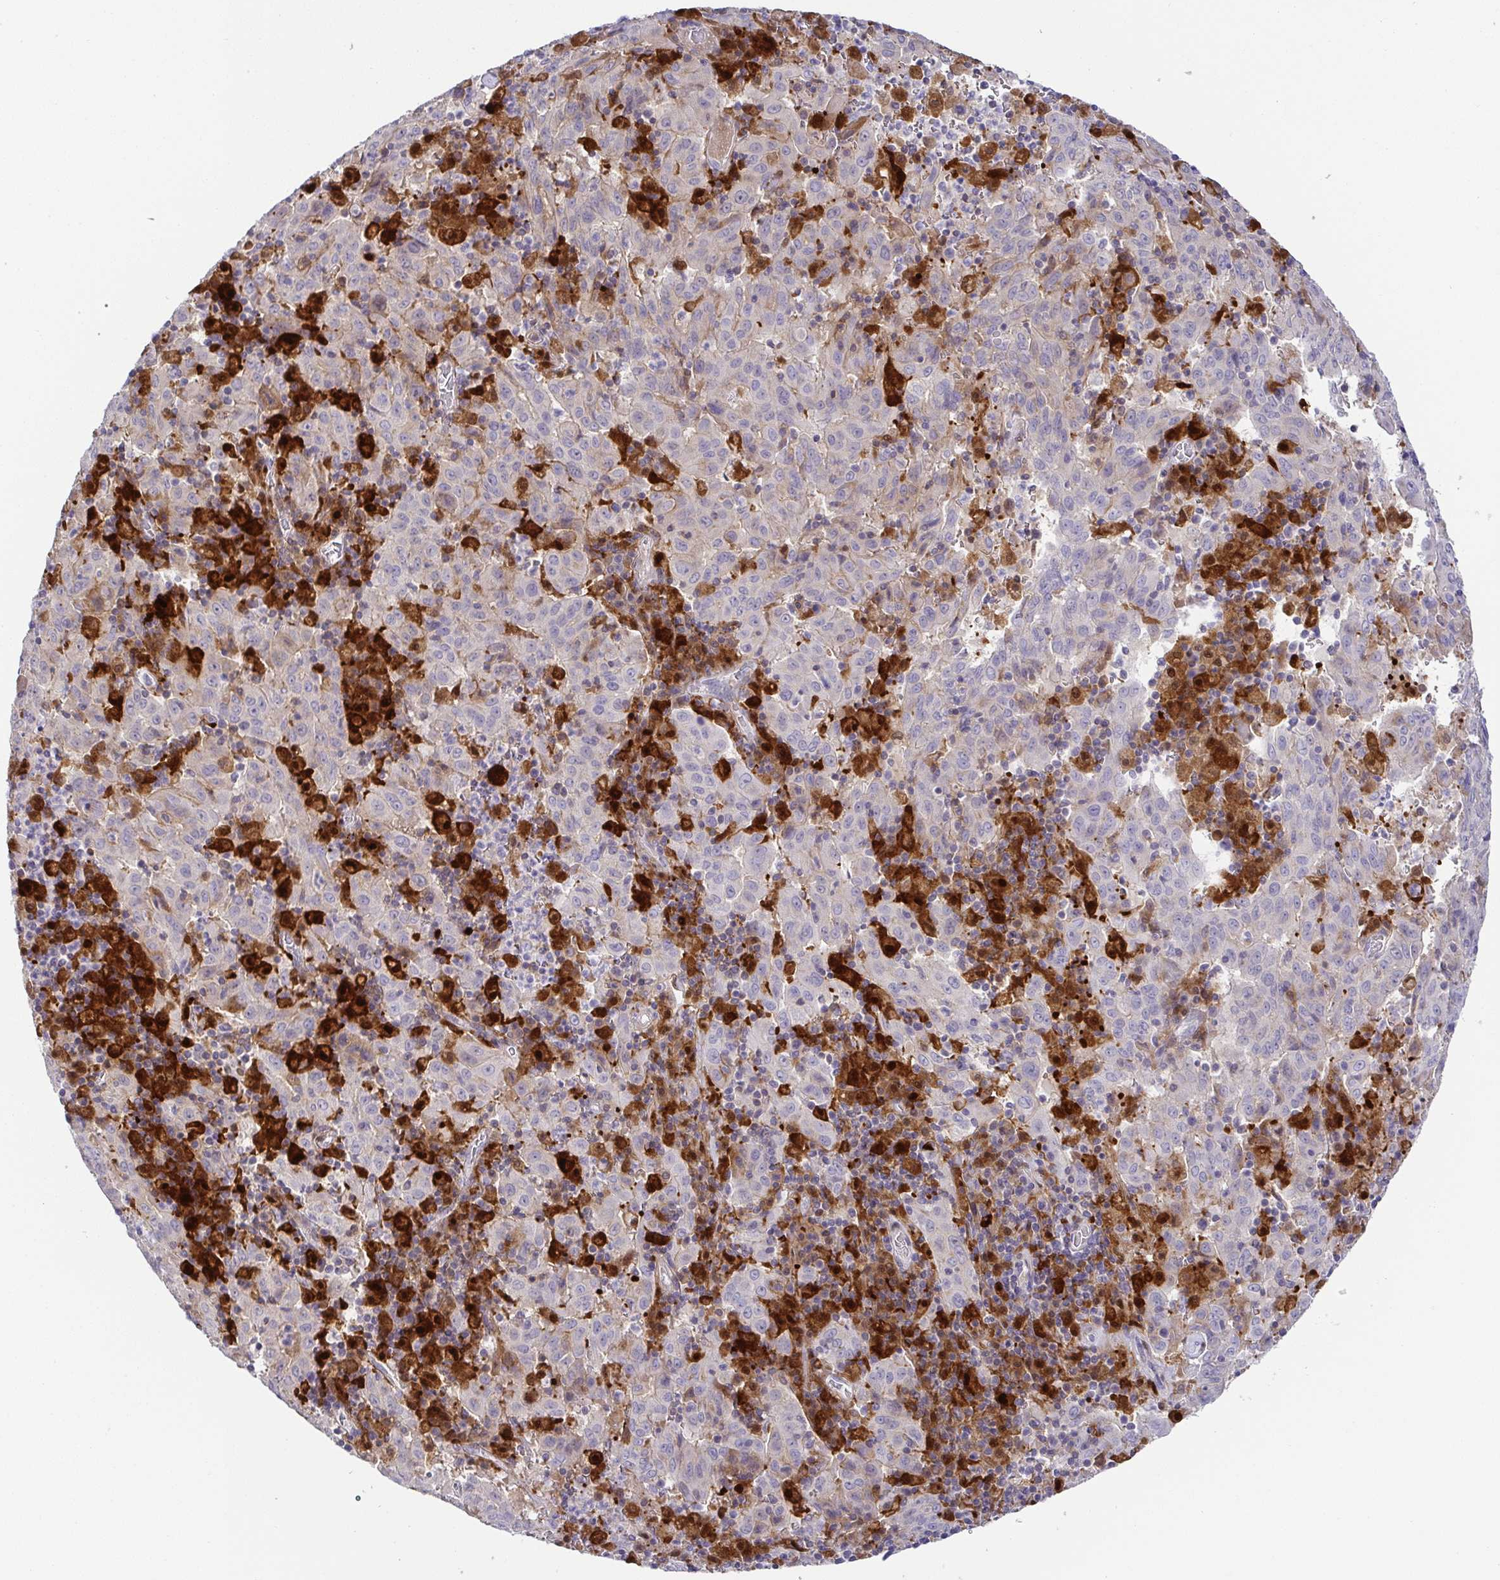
{"staining": {"intensity": "weak", "quantity": "<25%", "location": "cytoplasmic/membranous"}, "tissue": "pancreatic cancer", "cell_type": "Tumor cells", "image_type": "cancer", "snomed": [{"axis": "morphology", "description": "Adenocarcinoma, NOS"}, {"axis": "topography", "description": "Pancreas"}], "caption": "High magnification brightfield microscopy of pancreatic cancer (adenocarcinoma) stained with DAB (3,3'-diaminobenzidine) (brown) and counterstained with hematoxylin (blue): tumor cells show no significant positivity.", "gene": "RNASE7", "patient": {"sex": "male", "age": 63}}